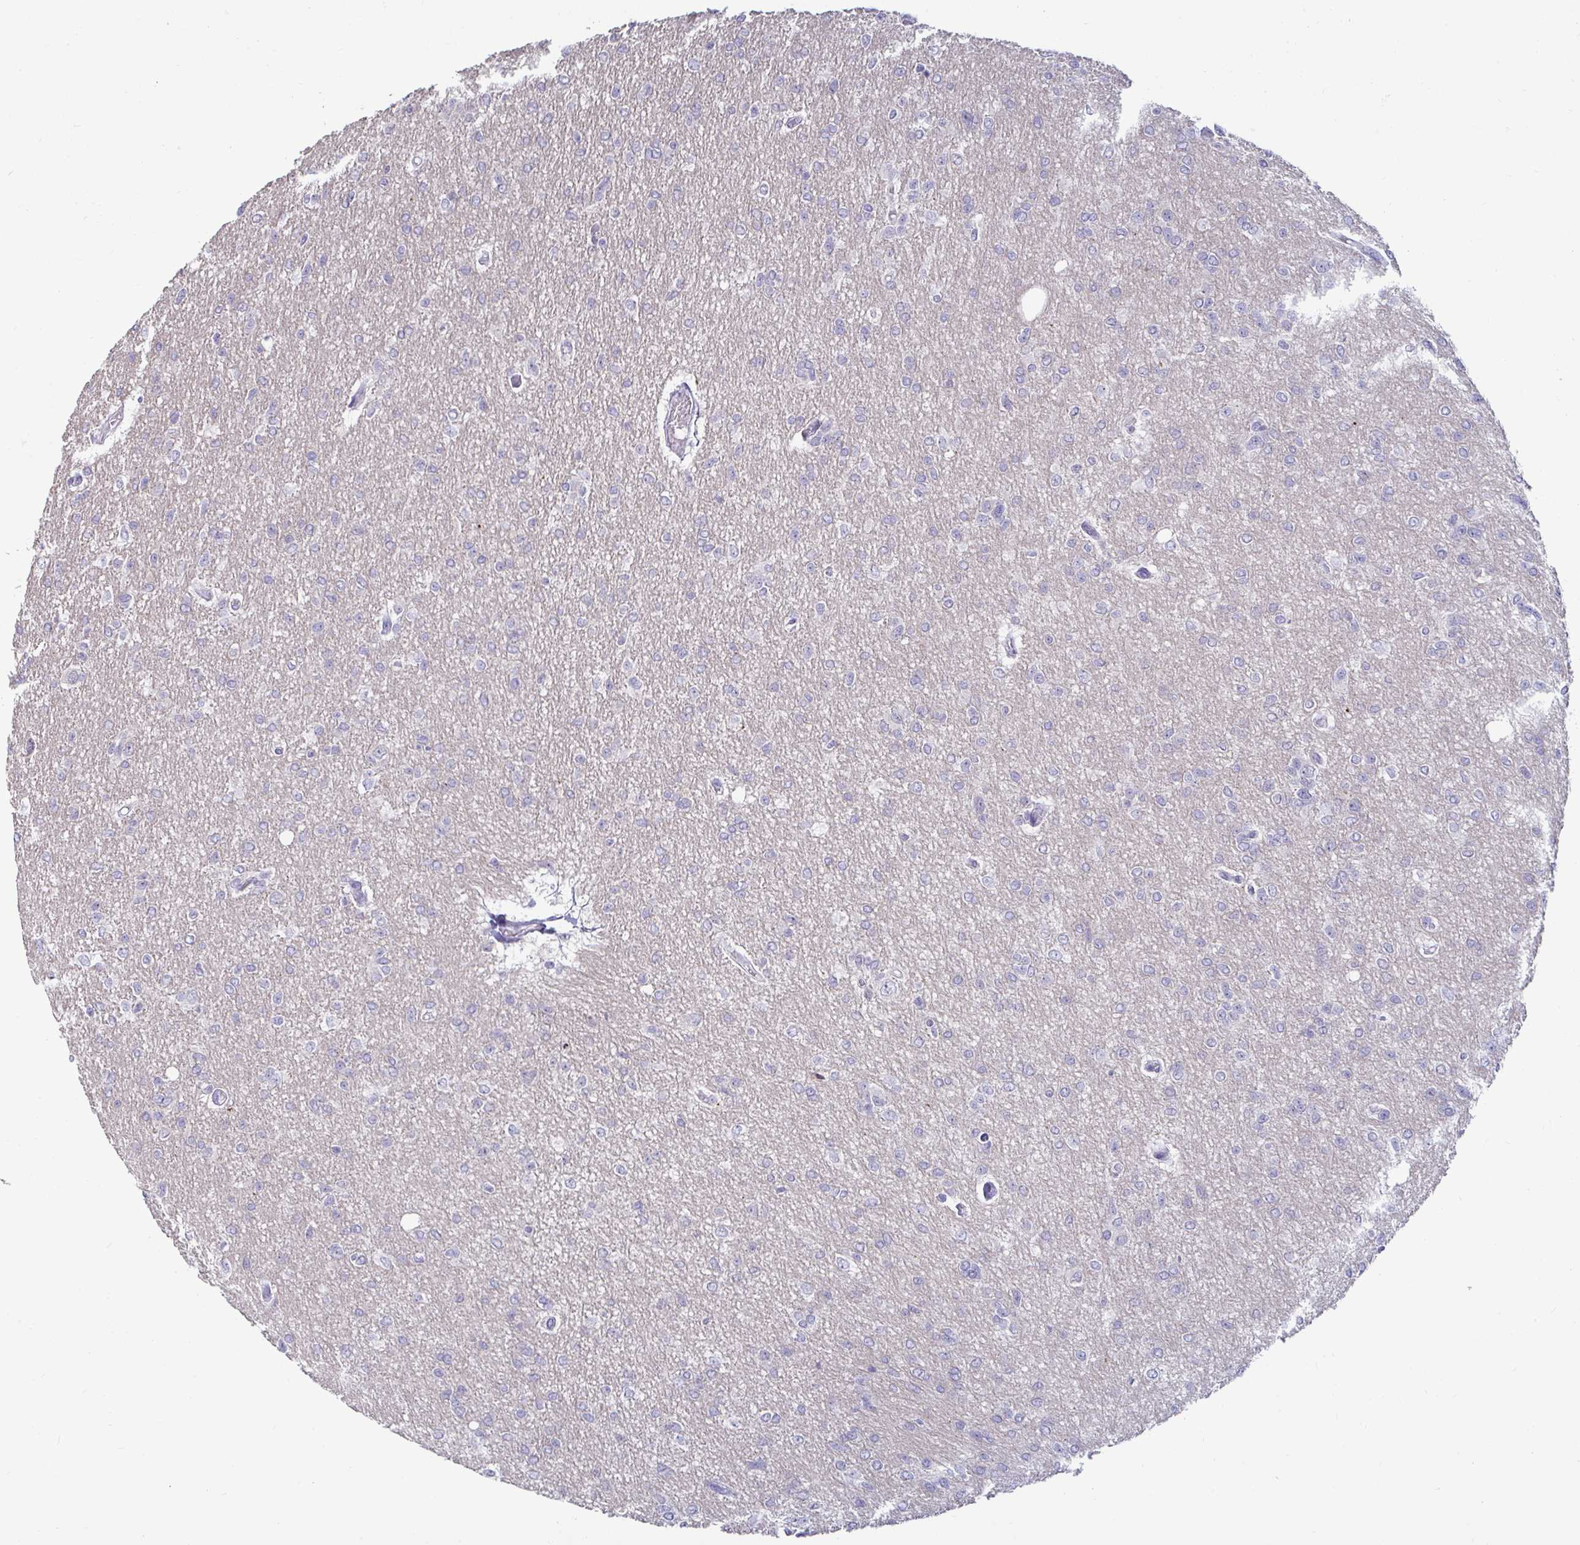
{"staining": {"intensity": "negative", "quantity": "none", "location": "none"}, "tissue": "glioma", "cell_type": "Tumor cells", "image_type": "cancer", "snomed": [{"axis": "morphology", "description": "Glioma, malignant, Low grade"}, {"axis": "topography", "description": "Brain"}], "caption": "Tumor cells are negative for protein expression in human glioma.", "gene": "GSTM1", "patient": {"sex": "male", "age": 26}}